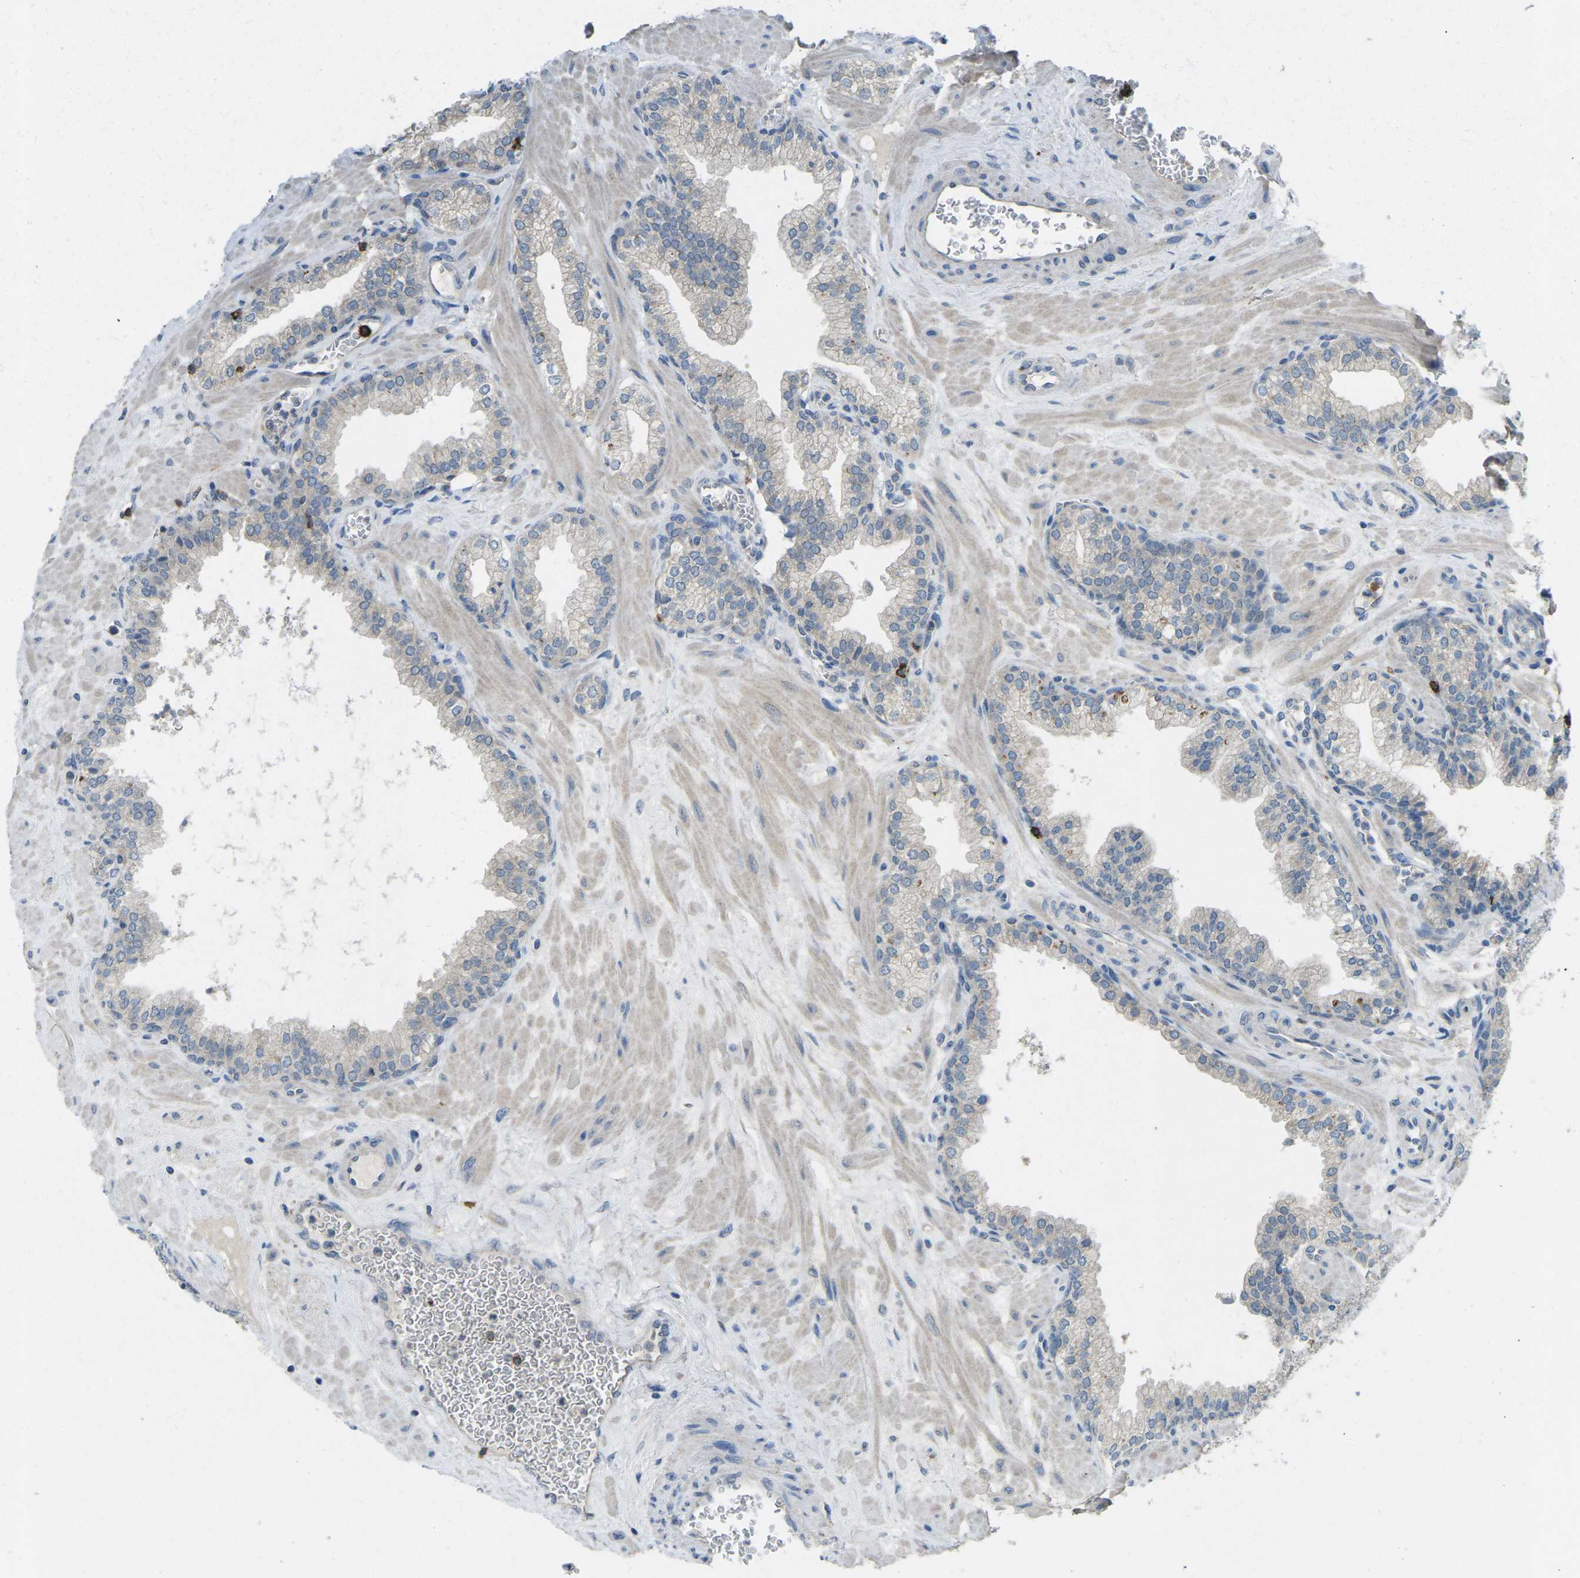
{"staining": {"intensity": "negative", "quantity": "none", "location": "none"}, "tissue": "prostate", "cell_type": "Glandular cells", "image_type": "normal", "snomed": [{"axis": "morphology", "description": "Normal tissue, NOS"}, {"axis": "morphology", "description": "Urothelial carcinoma, Low grade"}, {"axis": "topography", "description": "Urinary bladder"}, {"axis": "topography", "description": "Prostate"}], "caption": "The histopathology image exhibits no significant positivity in glandular cells of prostate. (Stains: DAB (3,3'-diaminobenzidine) immunohistochemistry with hematoxylin counter stain, Microscopy: brightfield microscopy at high magnification).", "gene": "CD19", "patient": {"sex": "male", "age": 60}}